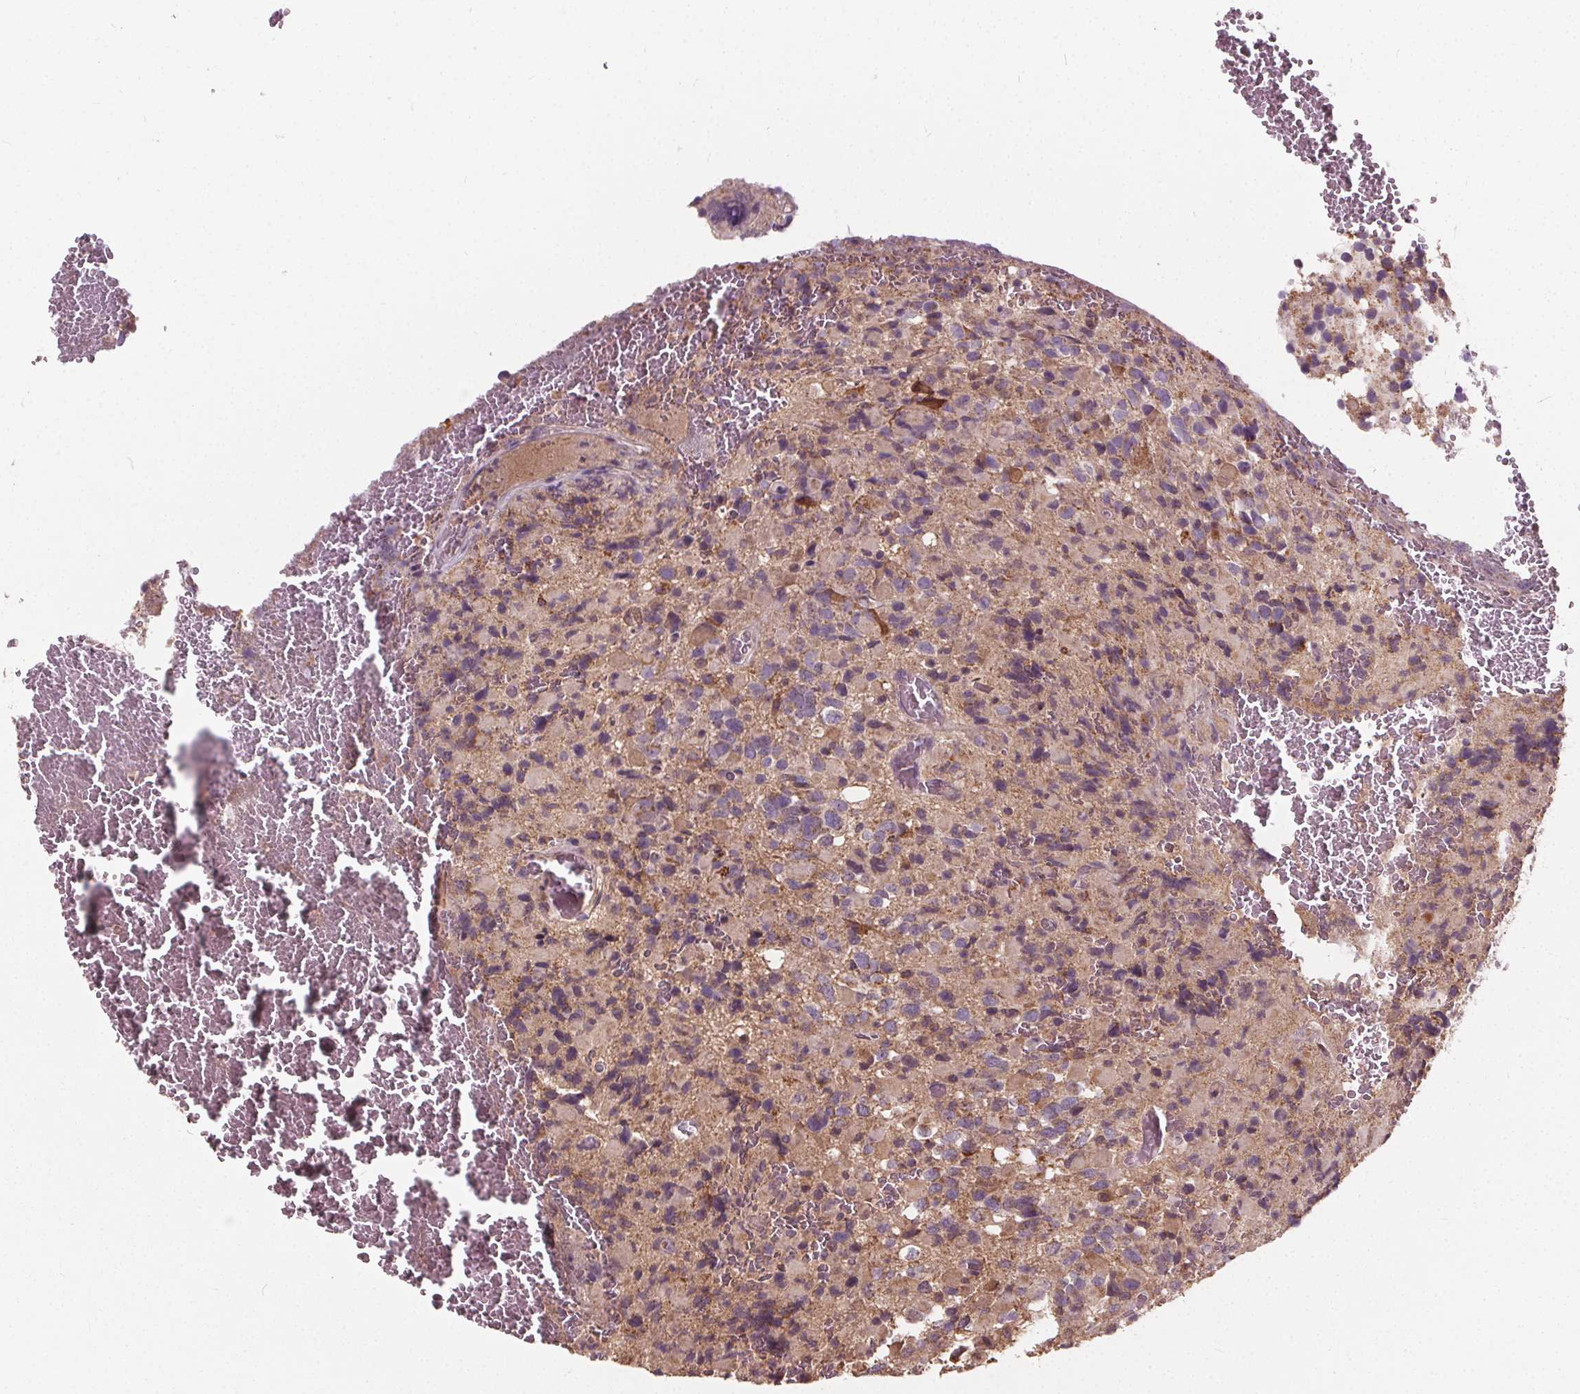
{"staining": {"intensity": "weak", "quantity": "25%-75%", "location": "cytoplasmic/membranous"}, "tissue": "glioma", "cell_type": "Tumor cells", "image_type": "cancer", "snomed": [{"axis": "morphology", "description": "Glioma, malignant, High grade"}, {"axis": "topography", "description": "Brain"}], "caption": "This is an image of IHC staining of glioma, which shows weak positivity in the cytoplasmic/membranous of tumor cells.", "gene": "ORAI2", "patient": {"sex": "female", "age": 40}}